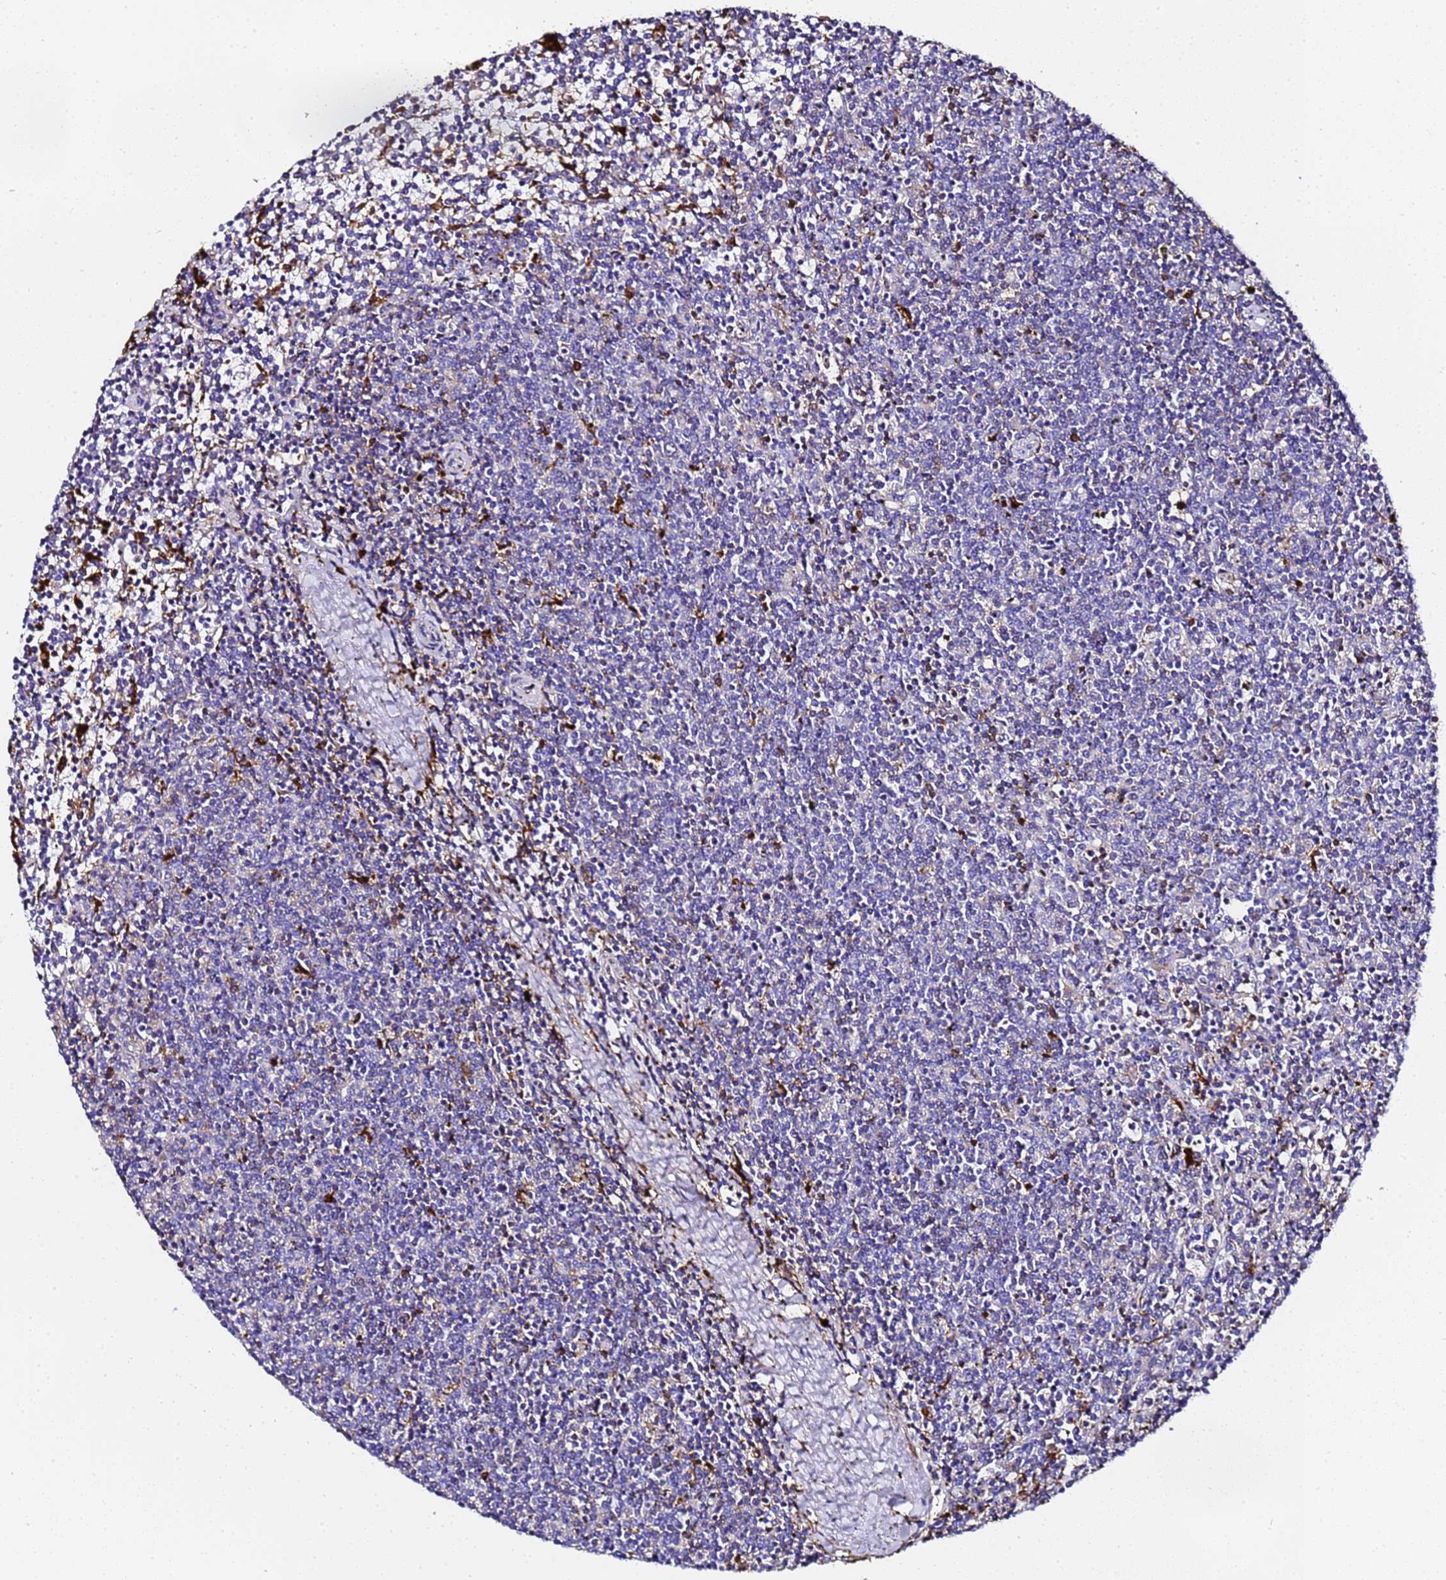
{"staining": {"intensity": "negative", "quantity": "none", "location": "none"}, "tissue": "lymphoma", "cell_type": "Tumor cells", "image_type": "cancer", "snomed": [{"axis": "morphology", "description": "Malignant lymphoma, non-Hodgkin's type, Low grade"}, {"axis": "topography", "description": "Spleen"}], "caption": "Tumor cells show no significant protein expression in low-grade malignant lymphoma, non-Hodgkin's type.", "gene": "FTL", "patient": {"sex": "female", "age": 50}}